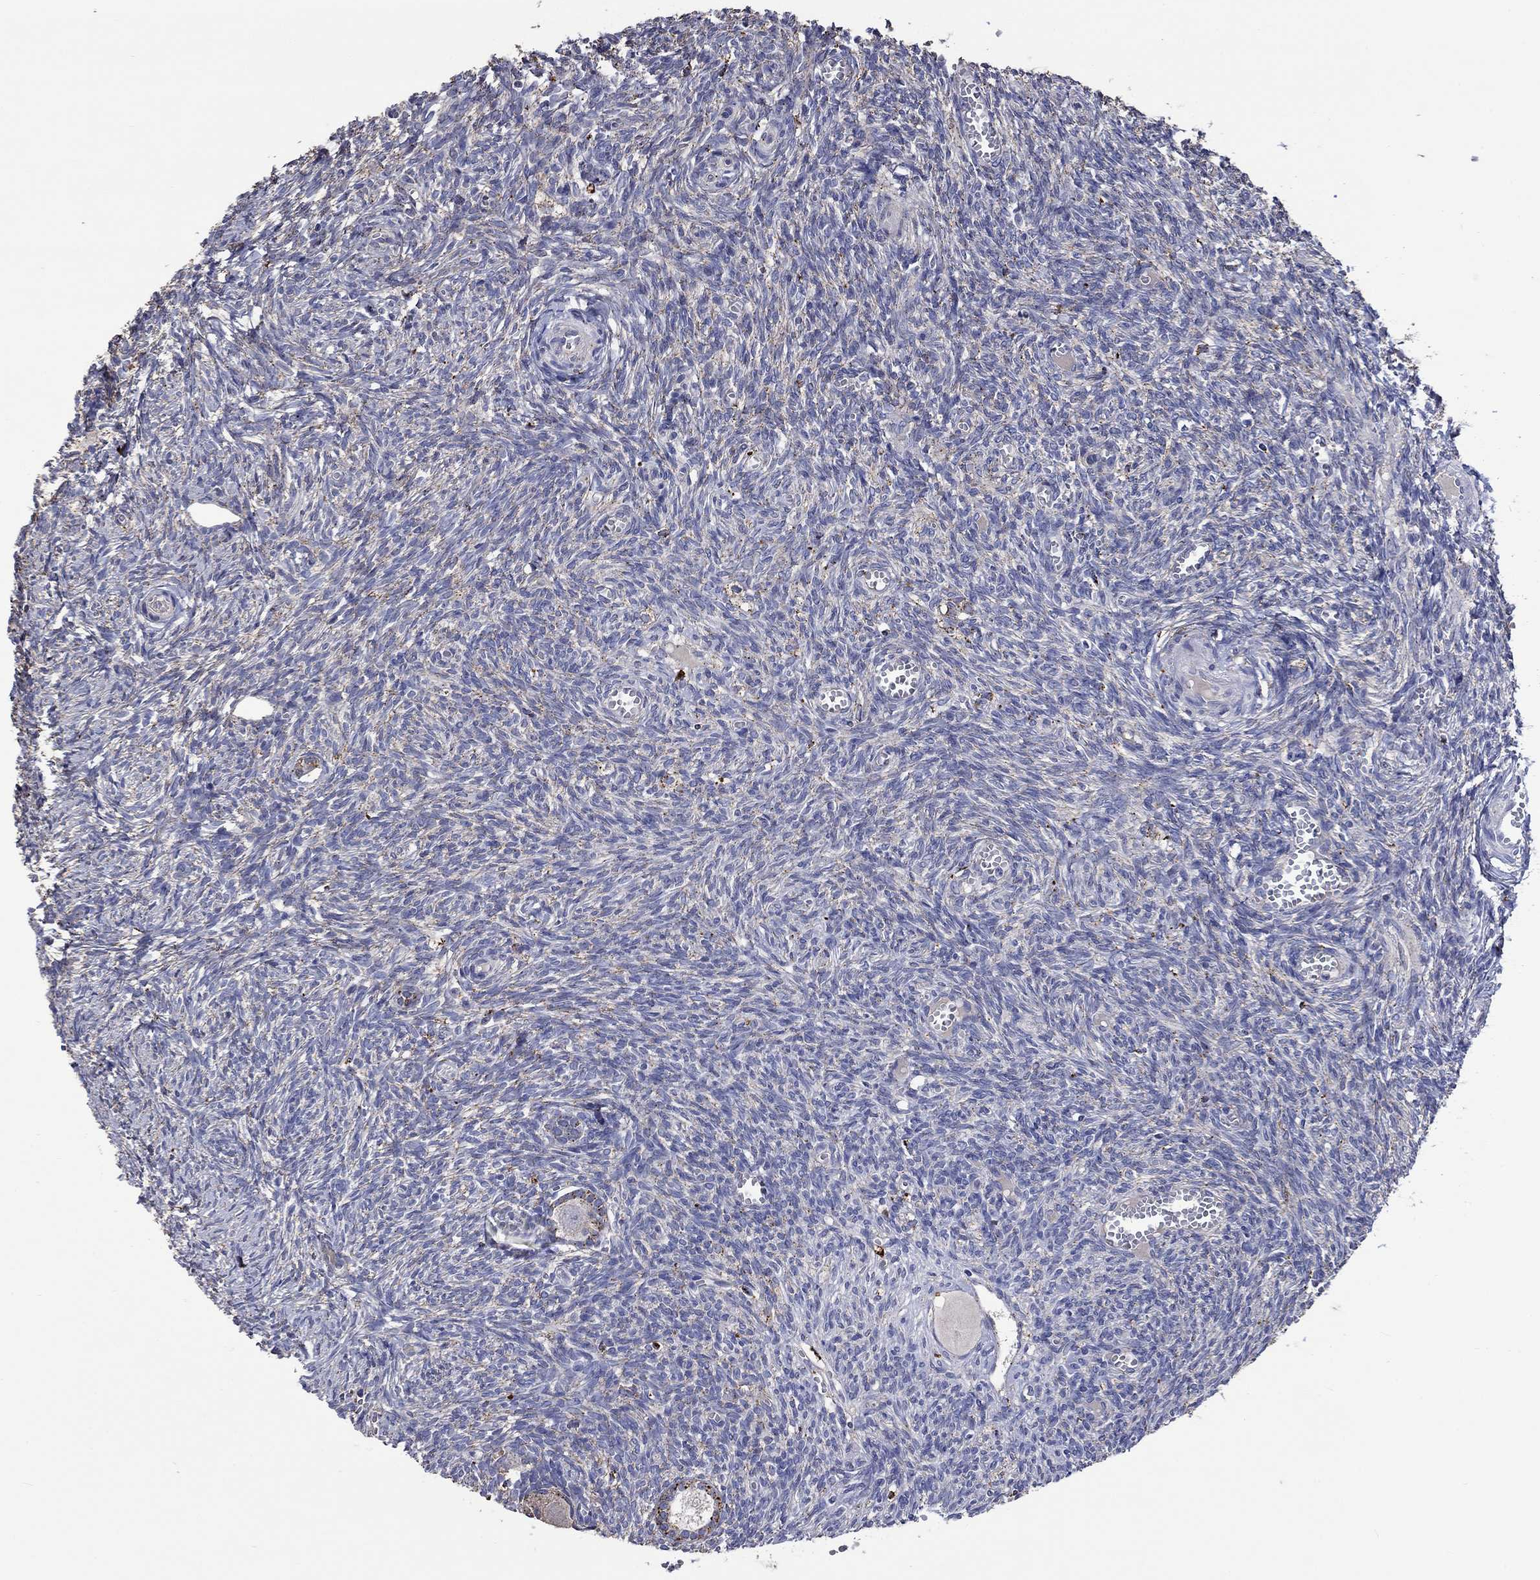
{"staining": {"intensity": "strong", "quantity": "25%-75%", "location": "cytoplasmic/membranous"}, "tissue": "ovary", "cell_type": "Follicle cells", "image_type": "normal", "snomed": [{"axis": "morphology", "description": "Normal tissue, NOS"}, {"axis": "topography", "description": "Ovary"}], "caption": "Follicle cells show strong cytoplasmic/membranous staining in approximately 25%-75% of cells in unremarkable ovary. The protein is shown in brown color, while the nuclei are stained blue.", "gene": "CTSB", "patient": {"sex": "female", "age": 43}}